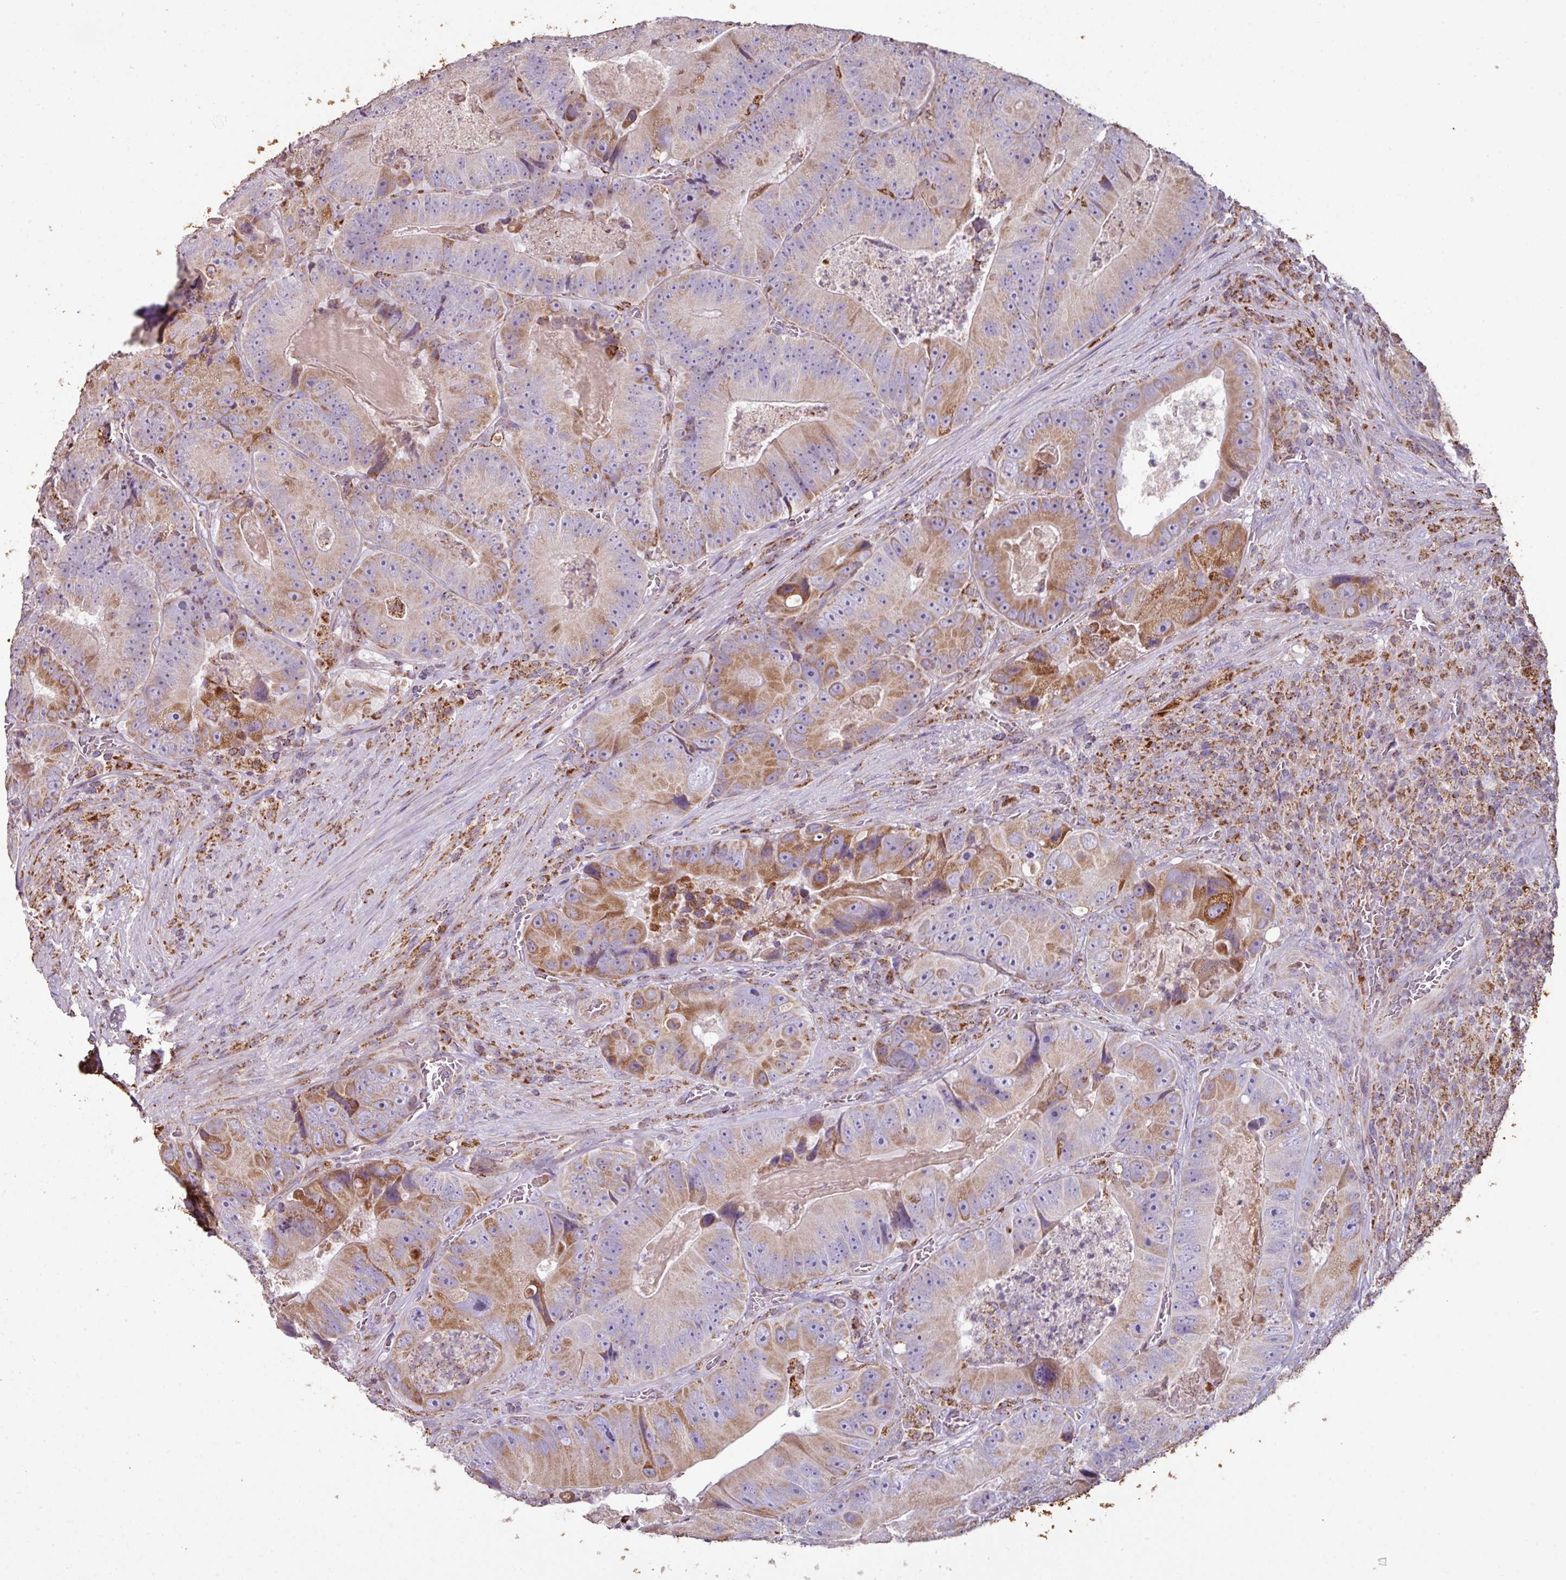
{"staining": {"intensity": "moderate", "quantity": "25%-75%", "location": "cytoplasmic/membranous"}, "tissue": "colorectal cancer", "cell_type": "Tumor cells", "image_type": "cancer", "snomed": [{"axis": "morphology", "description": "Adenocarcinoma, NOS"}, {"axis": "topography", "description": "Colon"}], "caption": "An IHC image of neoplastic tissue is shown. Protein staining in brown labels moderate cytoplasmic/membranous positivity in adenocarcinoma (colorectal) within tumor cells. (DAB IHC, brown staining for protein, blue staining for nuclei).", "gene": "SQOR", "patient": {"sex": "female", "age": 86}}